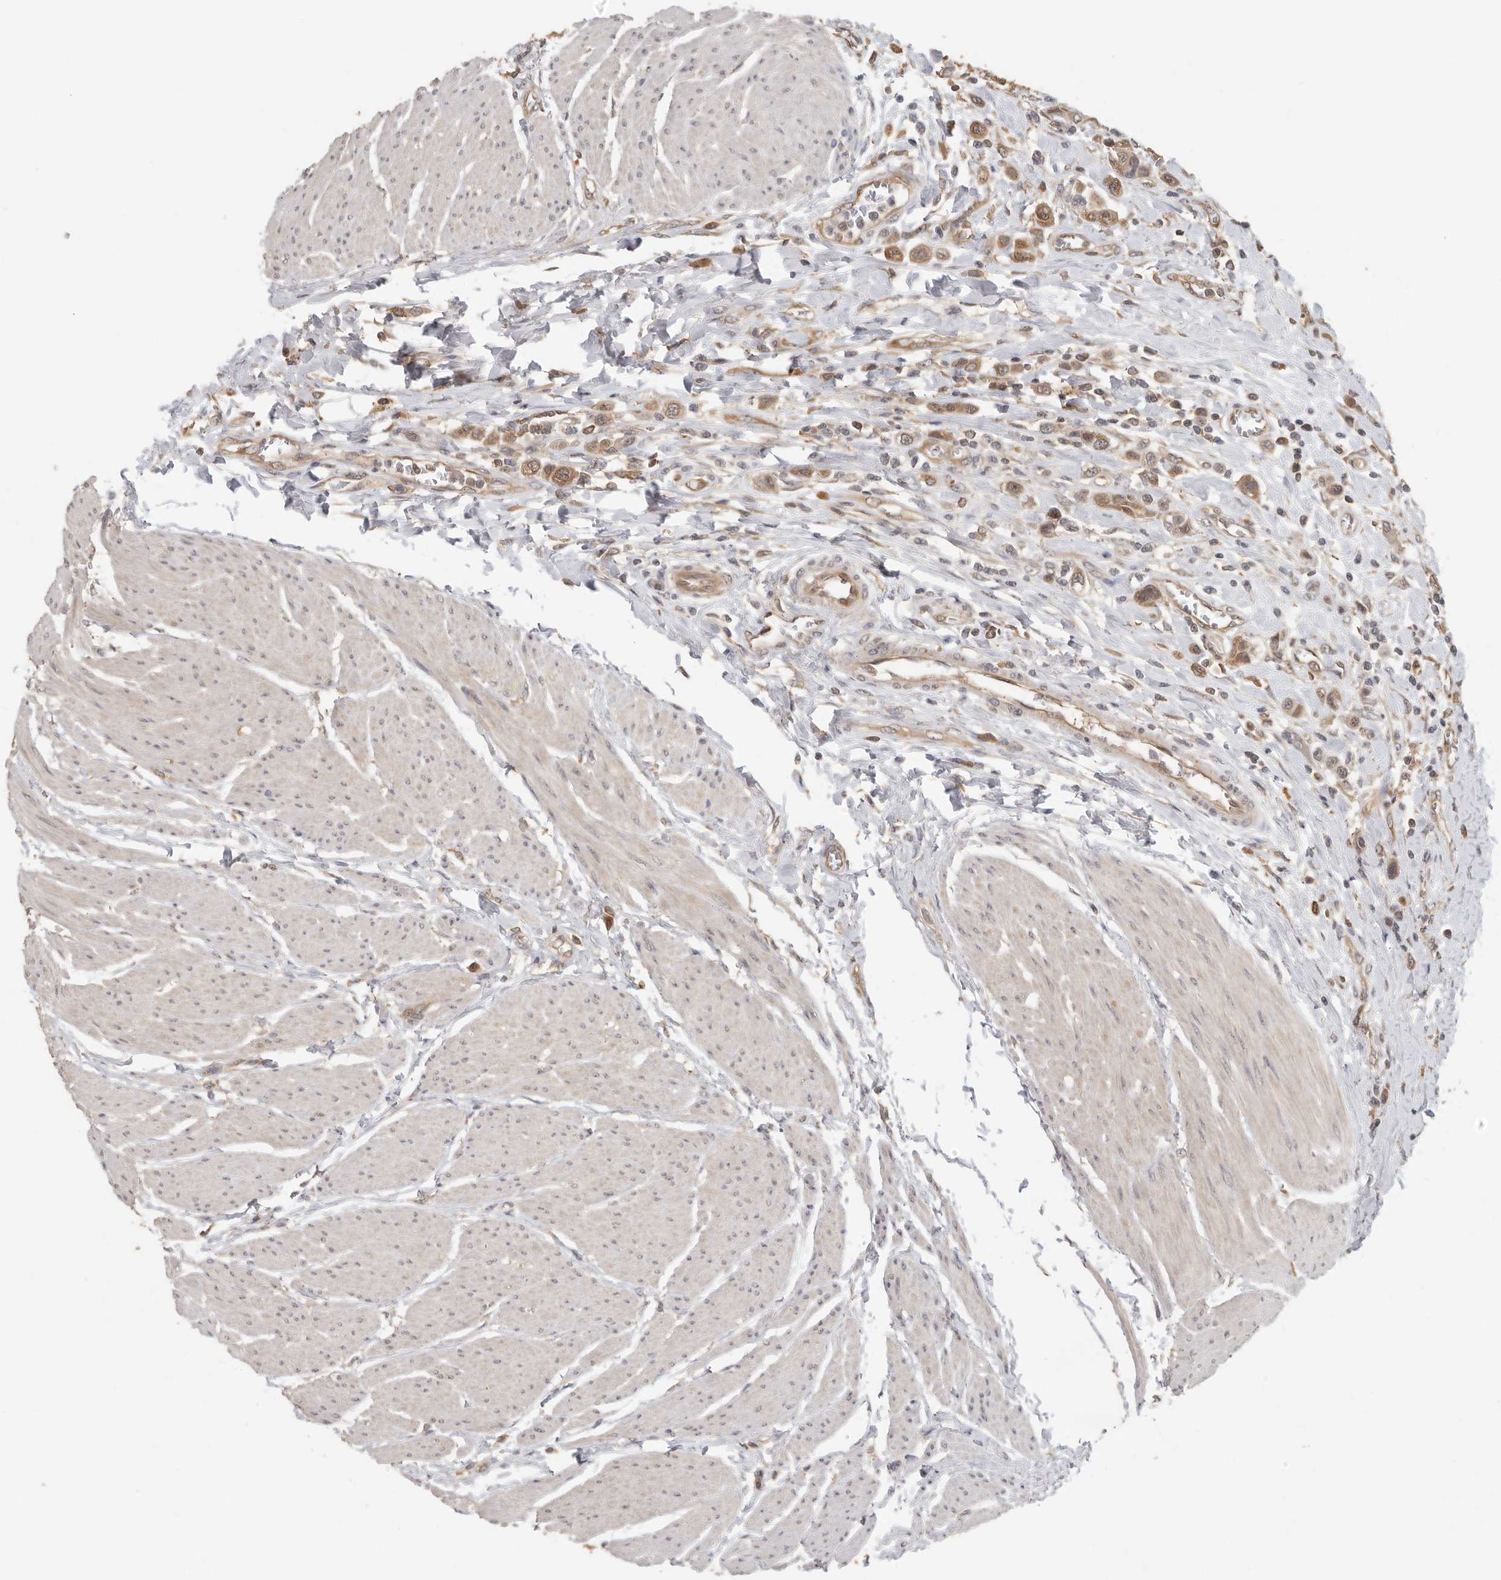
{"staining": {"intensity": "moderate", "quantity": ">75%", "location": "cytoplasmic/membranous,nuclear"}, "tissue": "urothelial cancer", "cell_type": "Tumor cells", "image_type": "cancer", "snomed": [{"axis": "morphology", "description": "Urothelial carcinoma, High grade"}, {"axis": "topography", "description": "Urinary bladder"}], "caption": "Immunohistochemical staining of urothelial cancer displays medium levels of moderate cytoplasmic/membranous and nuclear protein staining in approximately >75% of tumor cells. Nuclei are stained in blue.", "gene": "CCT8", "patient": {"sex": "male", "age": 50}}